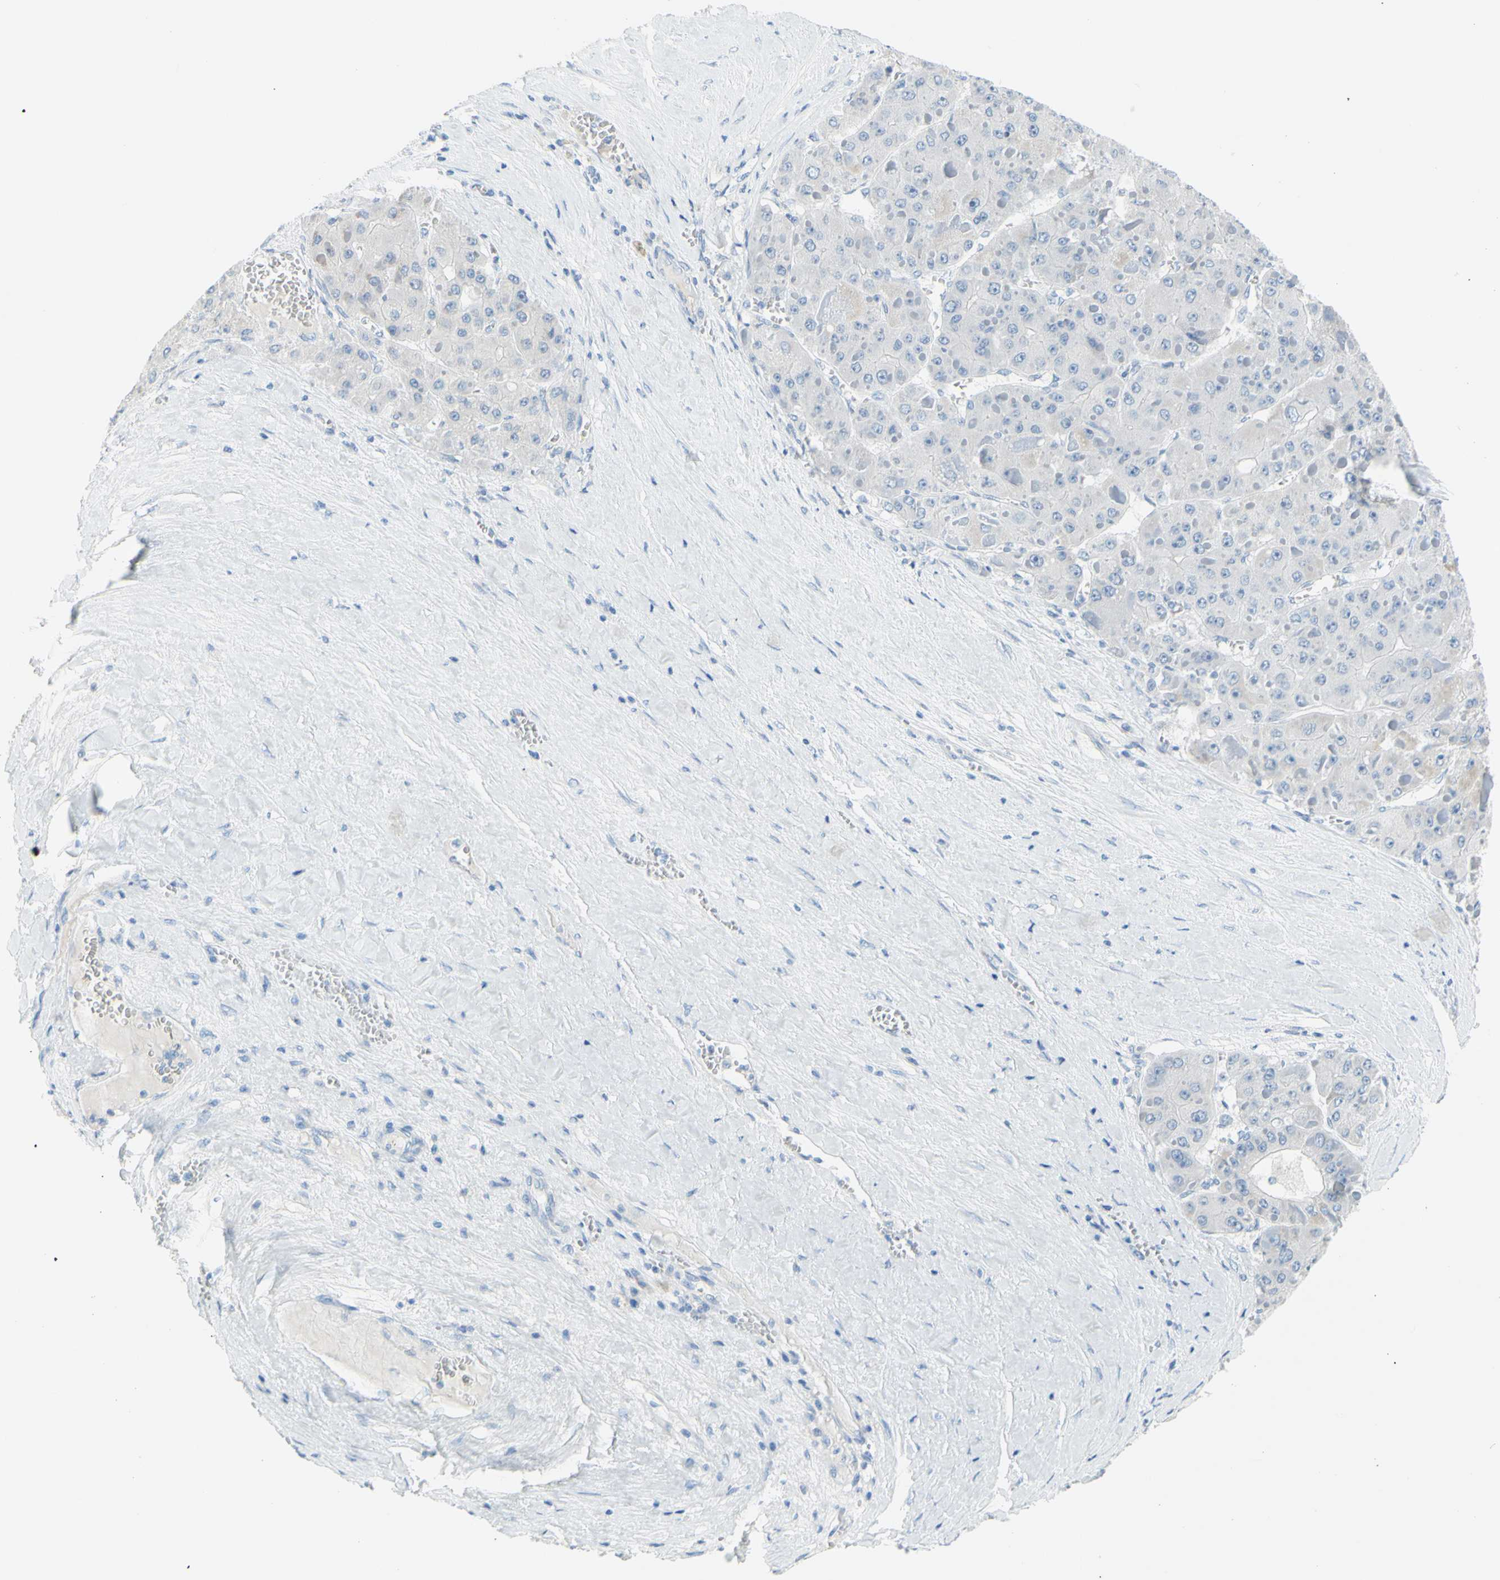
{"staining": {"intensity": "negative", "quantity": "none", "location": "none"}, "tissue": "liver cancer", "cell_type": "Tumor cells", "image_type": "cancer", "snomed": [{"axis": "morphology", "description": "Carcinoma, Hepatocellular, NOS"}, {"axis": "topography", "description": "Liver"}], "caption": "Photomicrograph shows no significant protein expression in tumor cells of liver cancer.", "gene": "DCT", "patient": {"sex": "female", "age": 73}}